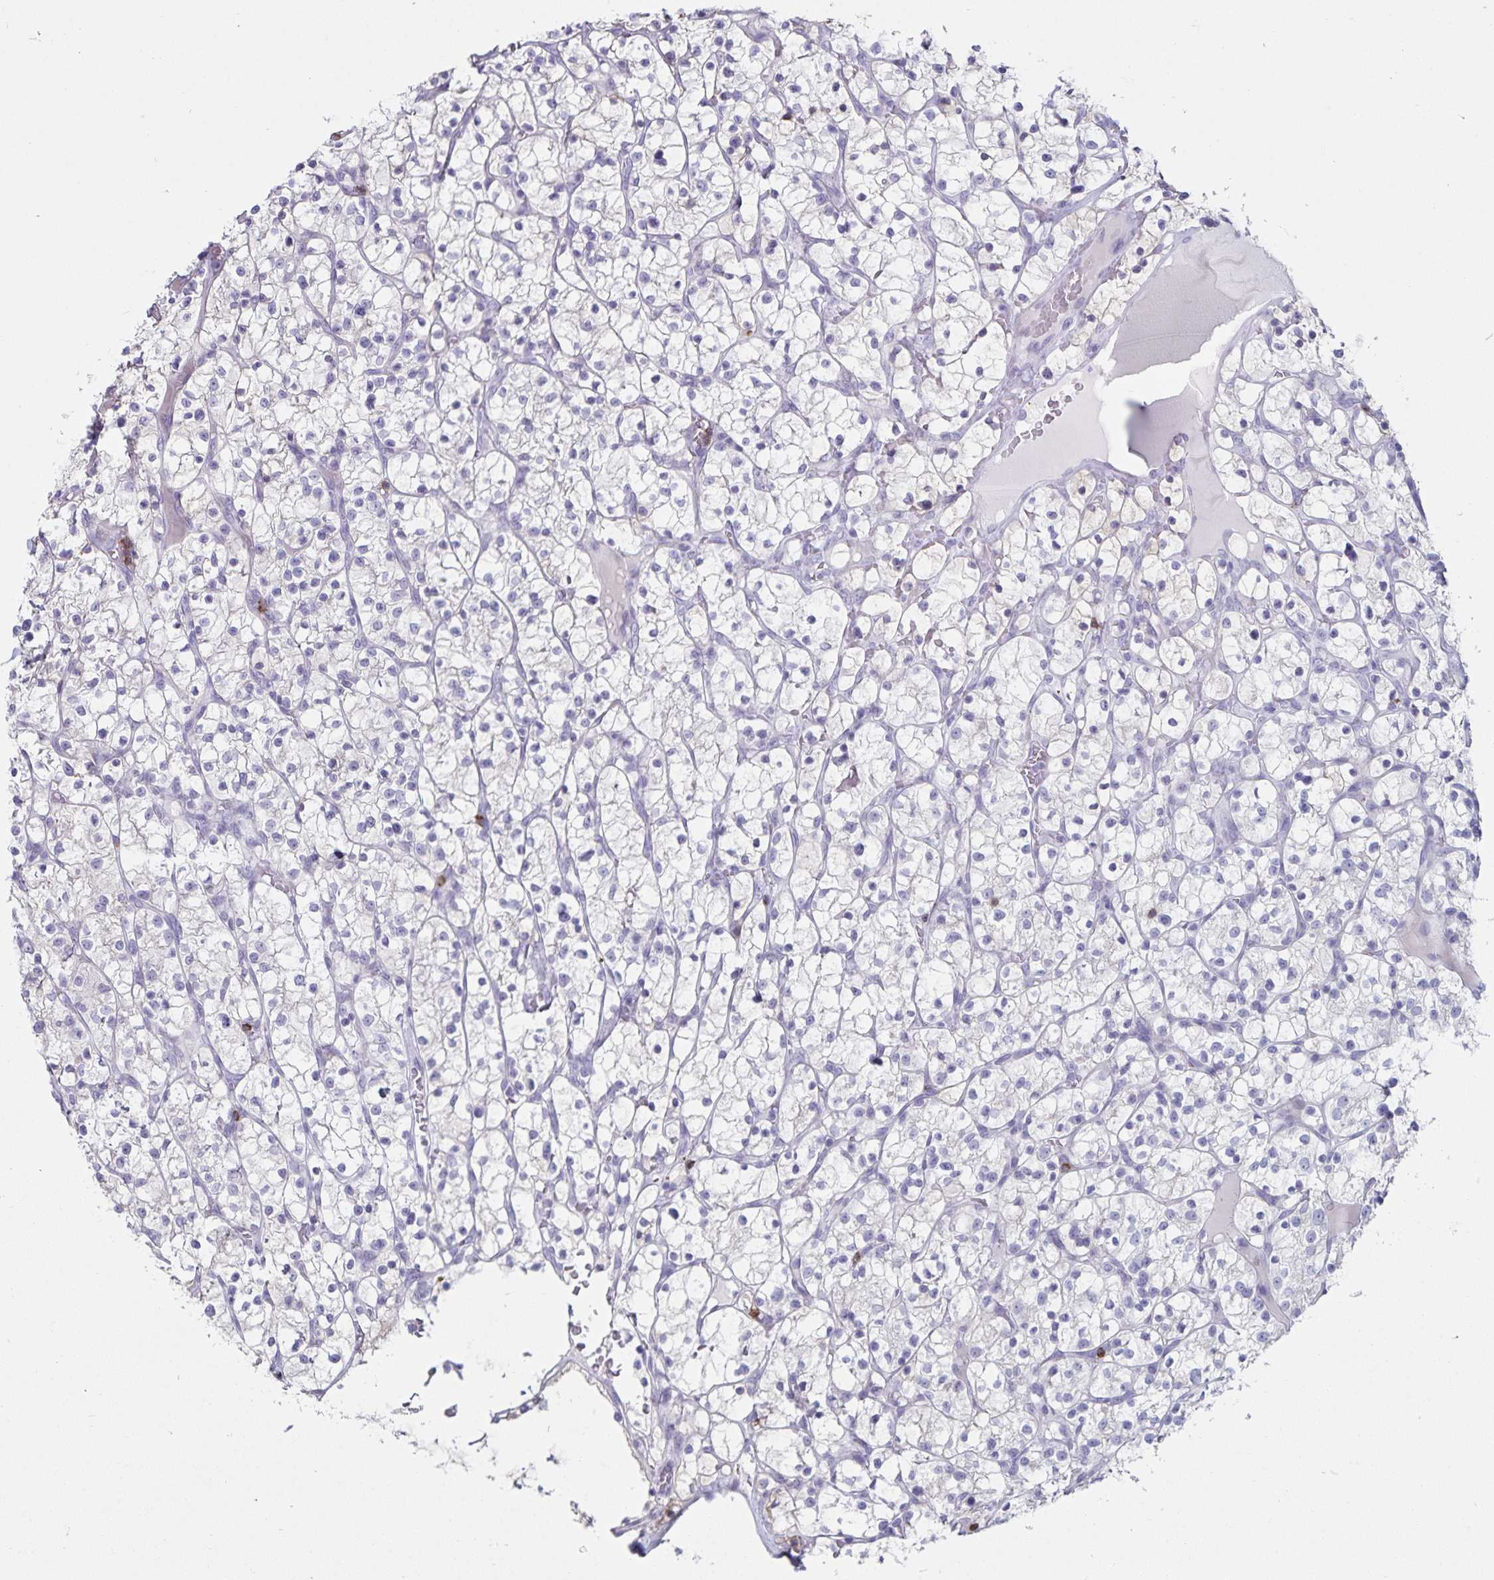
{"staining": {"intensity": "negative", "quantity": "none", "location": "none"}, "tissue": "renal cancer", "cell_type": "Tumor cells", "image_type": "cancer", "snomed": [{"axis": "morphology", "description": "Adenocarcinoma, NOS"}, {"axis": "topography", "description": "Kidney"}], "caption": "Immunohistochemistry histopathology image of neoplastic tissue: renal cancer stained with DAB exhibits no significant protein positivity in tumor cells.", "gene": "GNLY", "patient": {"sex": "female", "age": 64}}